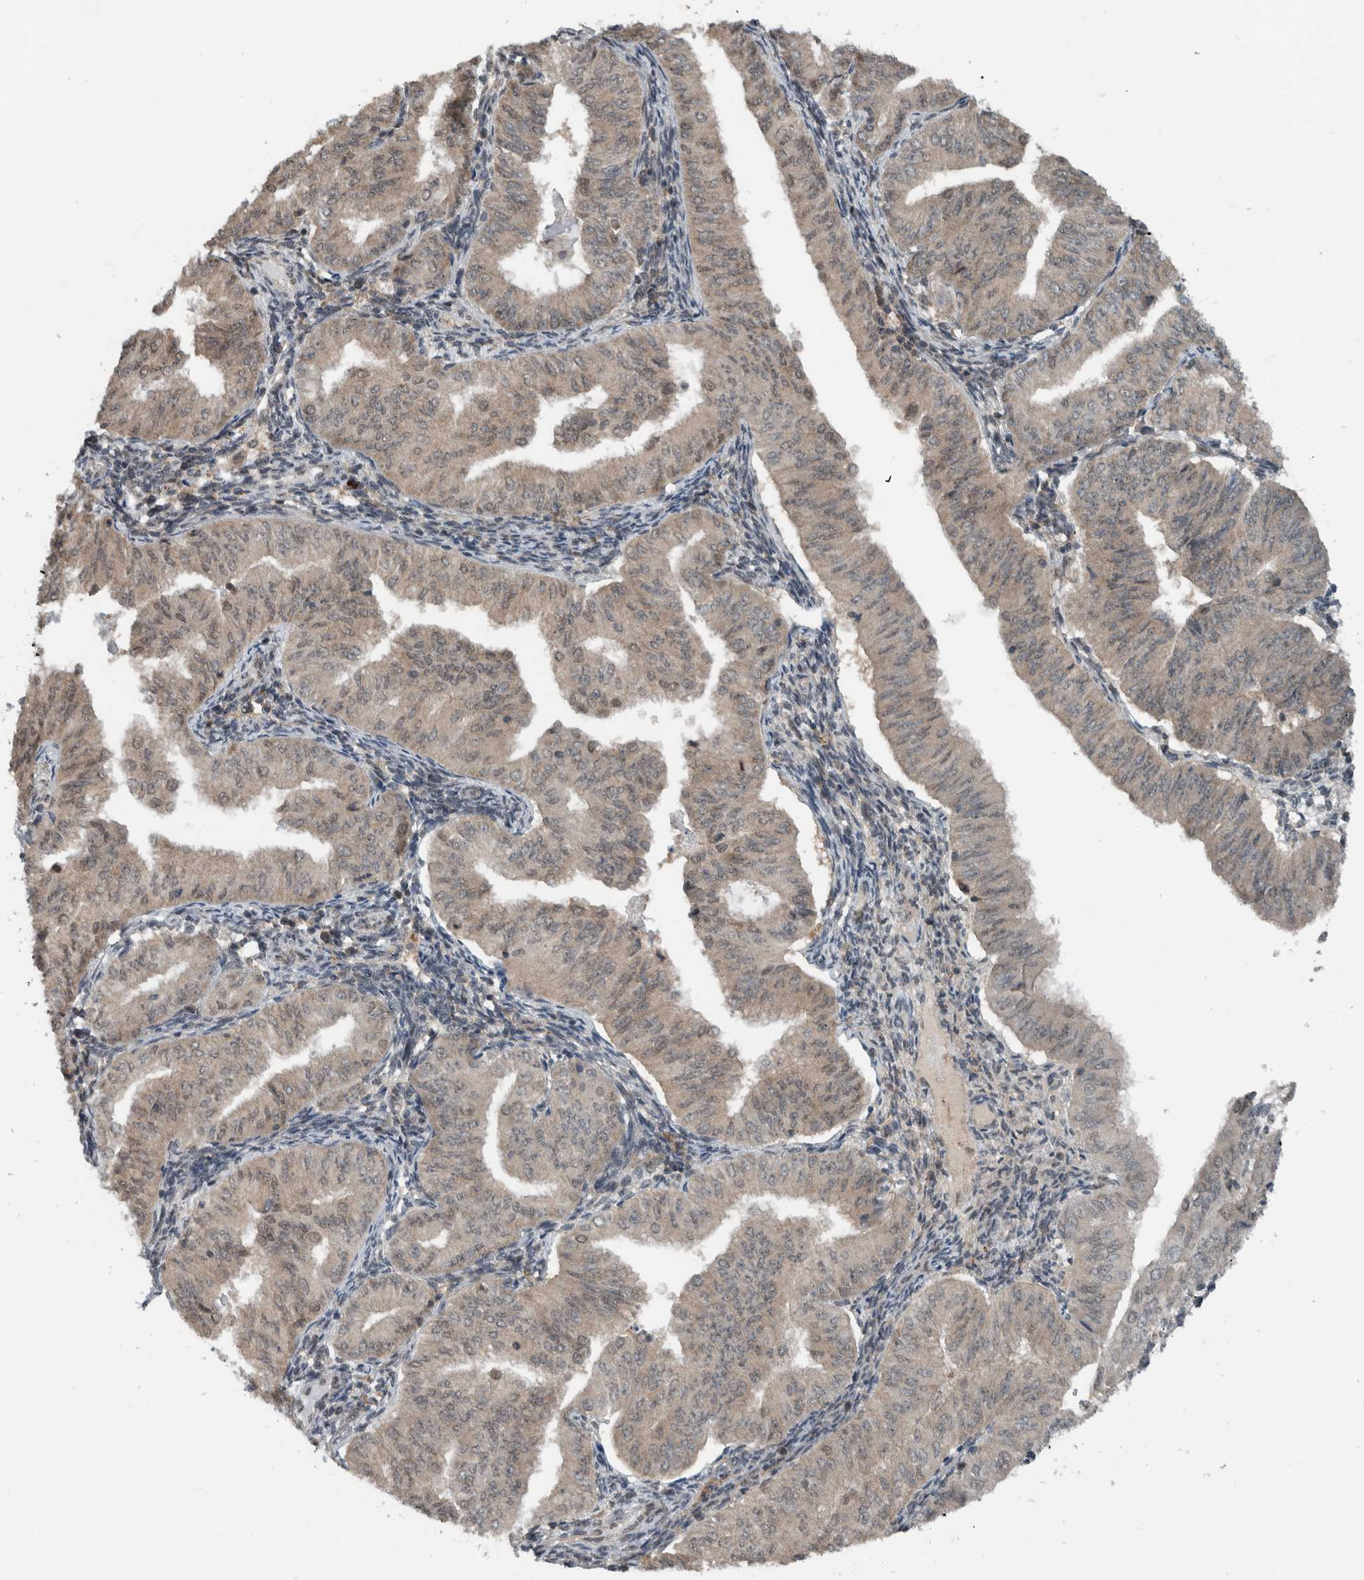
{"staining": {"intensity": "weak", "quantity": "25%-75%", "location": "cytoplasmic/membranous,nuclear"}, "tissue": "endometrial cancer", "cell_type": "Tumor cells", "image_type": "cancer", "snomed": [{"axis": "morphology", "description": "Normal tissue, NOS"}, {"axis": "morphology", "description": "Adenocarcinoma, NOS"}, {"axis": "topography", "description": "Endometrium"}], "caption": "A photomicrograph showing weak cytoplasmic/membranous and nuclear staining in about 25%-75% of tumor cells in endometrial adenocarcinoma, as visualized by brown immunohistochemical staining.", "gene": "SPAG7", "patient": {"sex": "female", "age": 53}}